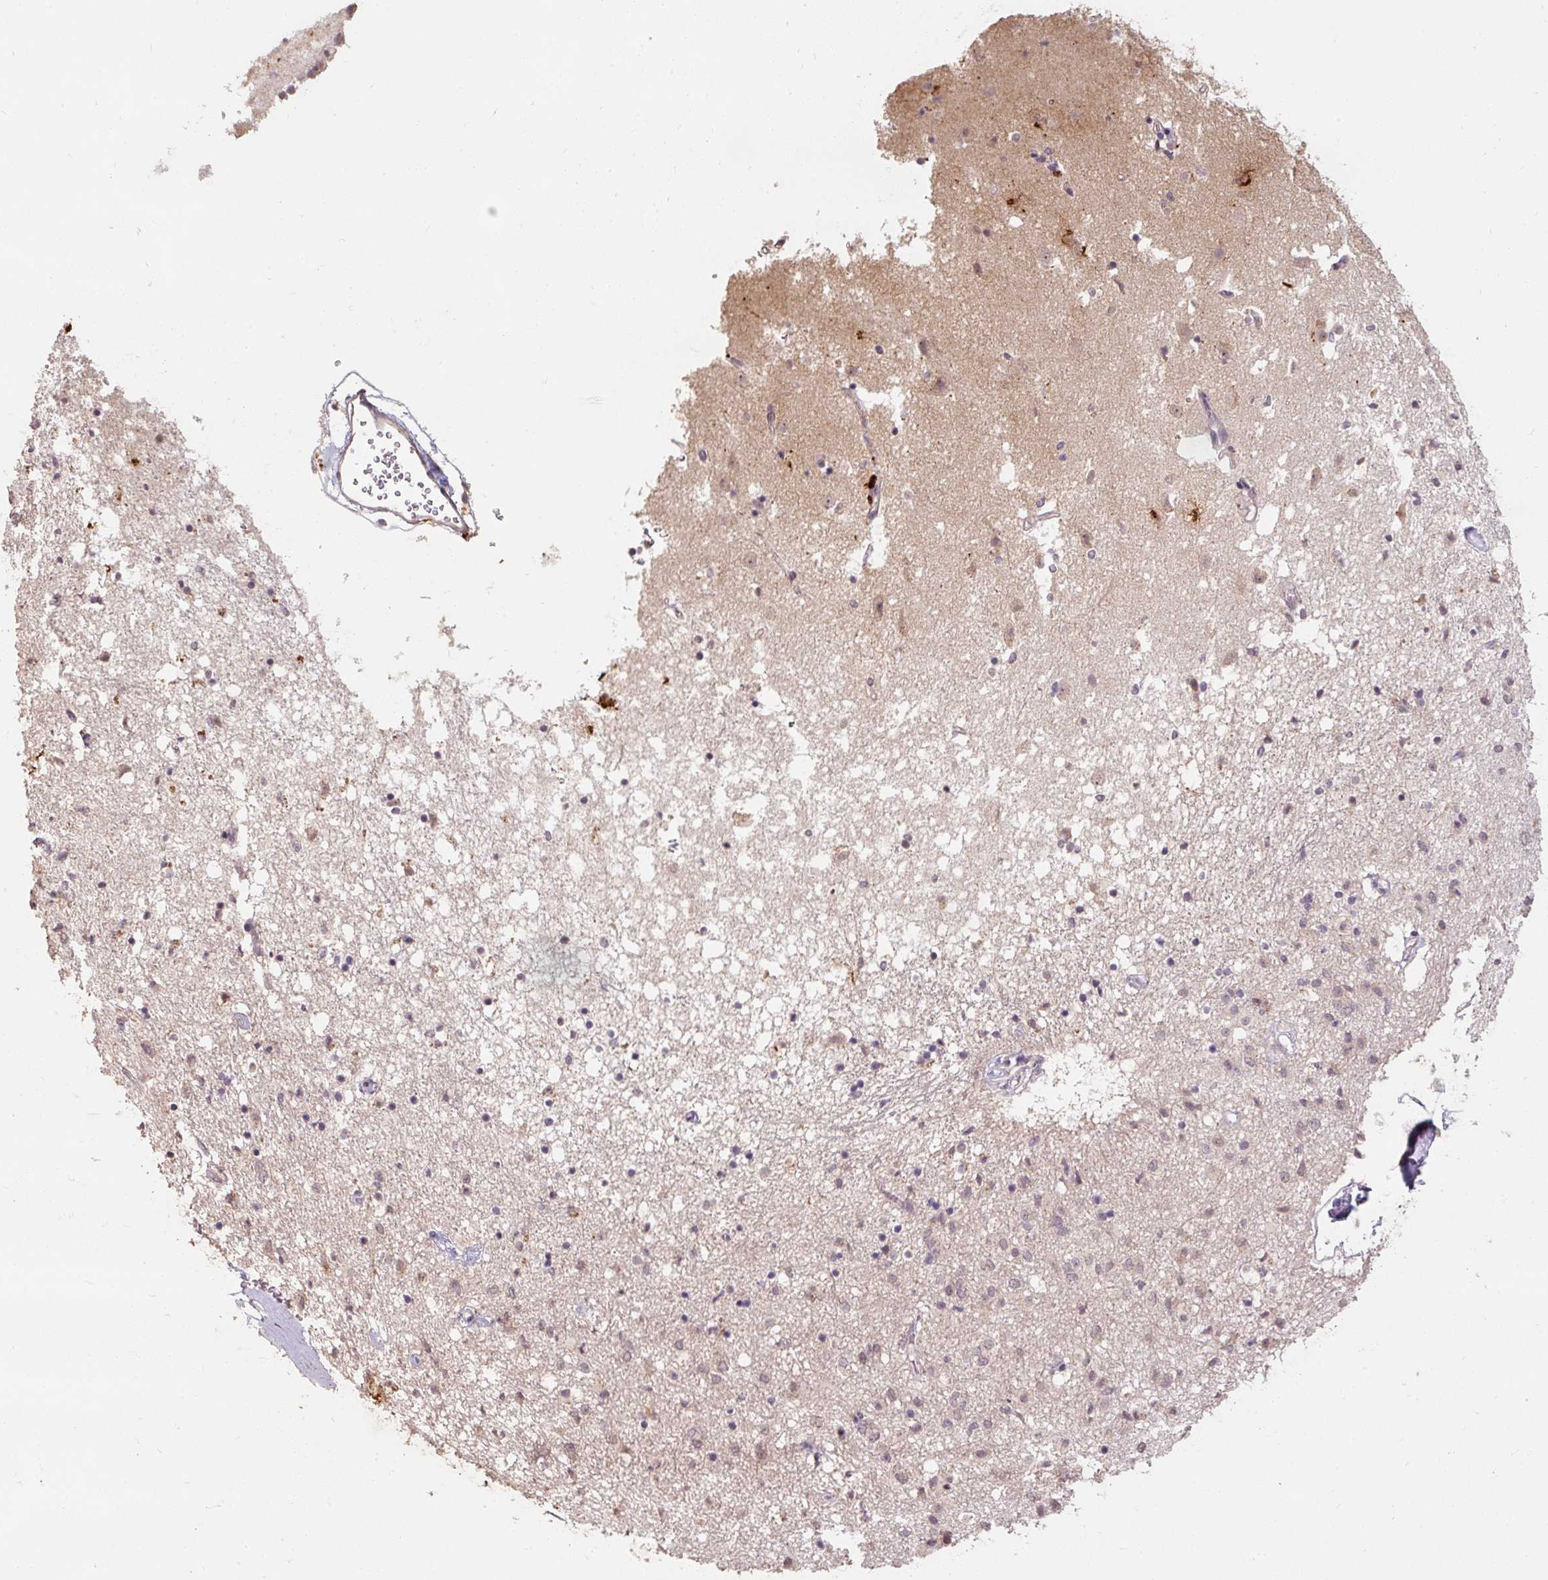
{"staining": {"intensity": "negative", "quantity": "none", "location": "none"}, "tissue": "caudate", "cell_type": "Glial cells", "image_type": "normal", "snomed": [{"axis": "morphology", "description": "Normal tissue, NOS"}, {"axis": "topography", "description": "Lateral ventricle wall"}], "caption": "High power microscopy micrograph of an IHC histopathology image of benign caudate, revealing no significant positivity in glial cells.", "gene": "CFAP65", "patient": {"sex": "male", "age": 58}}